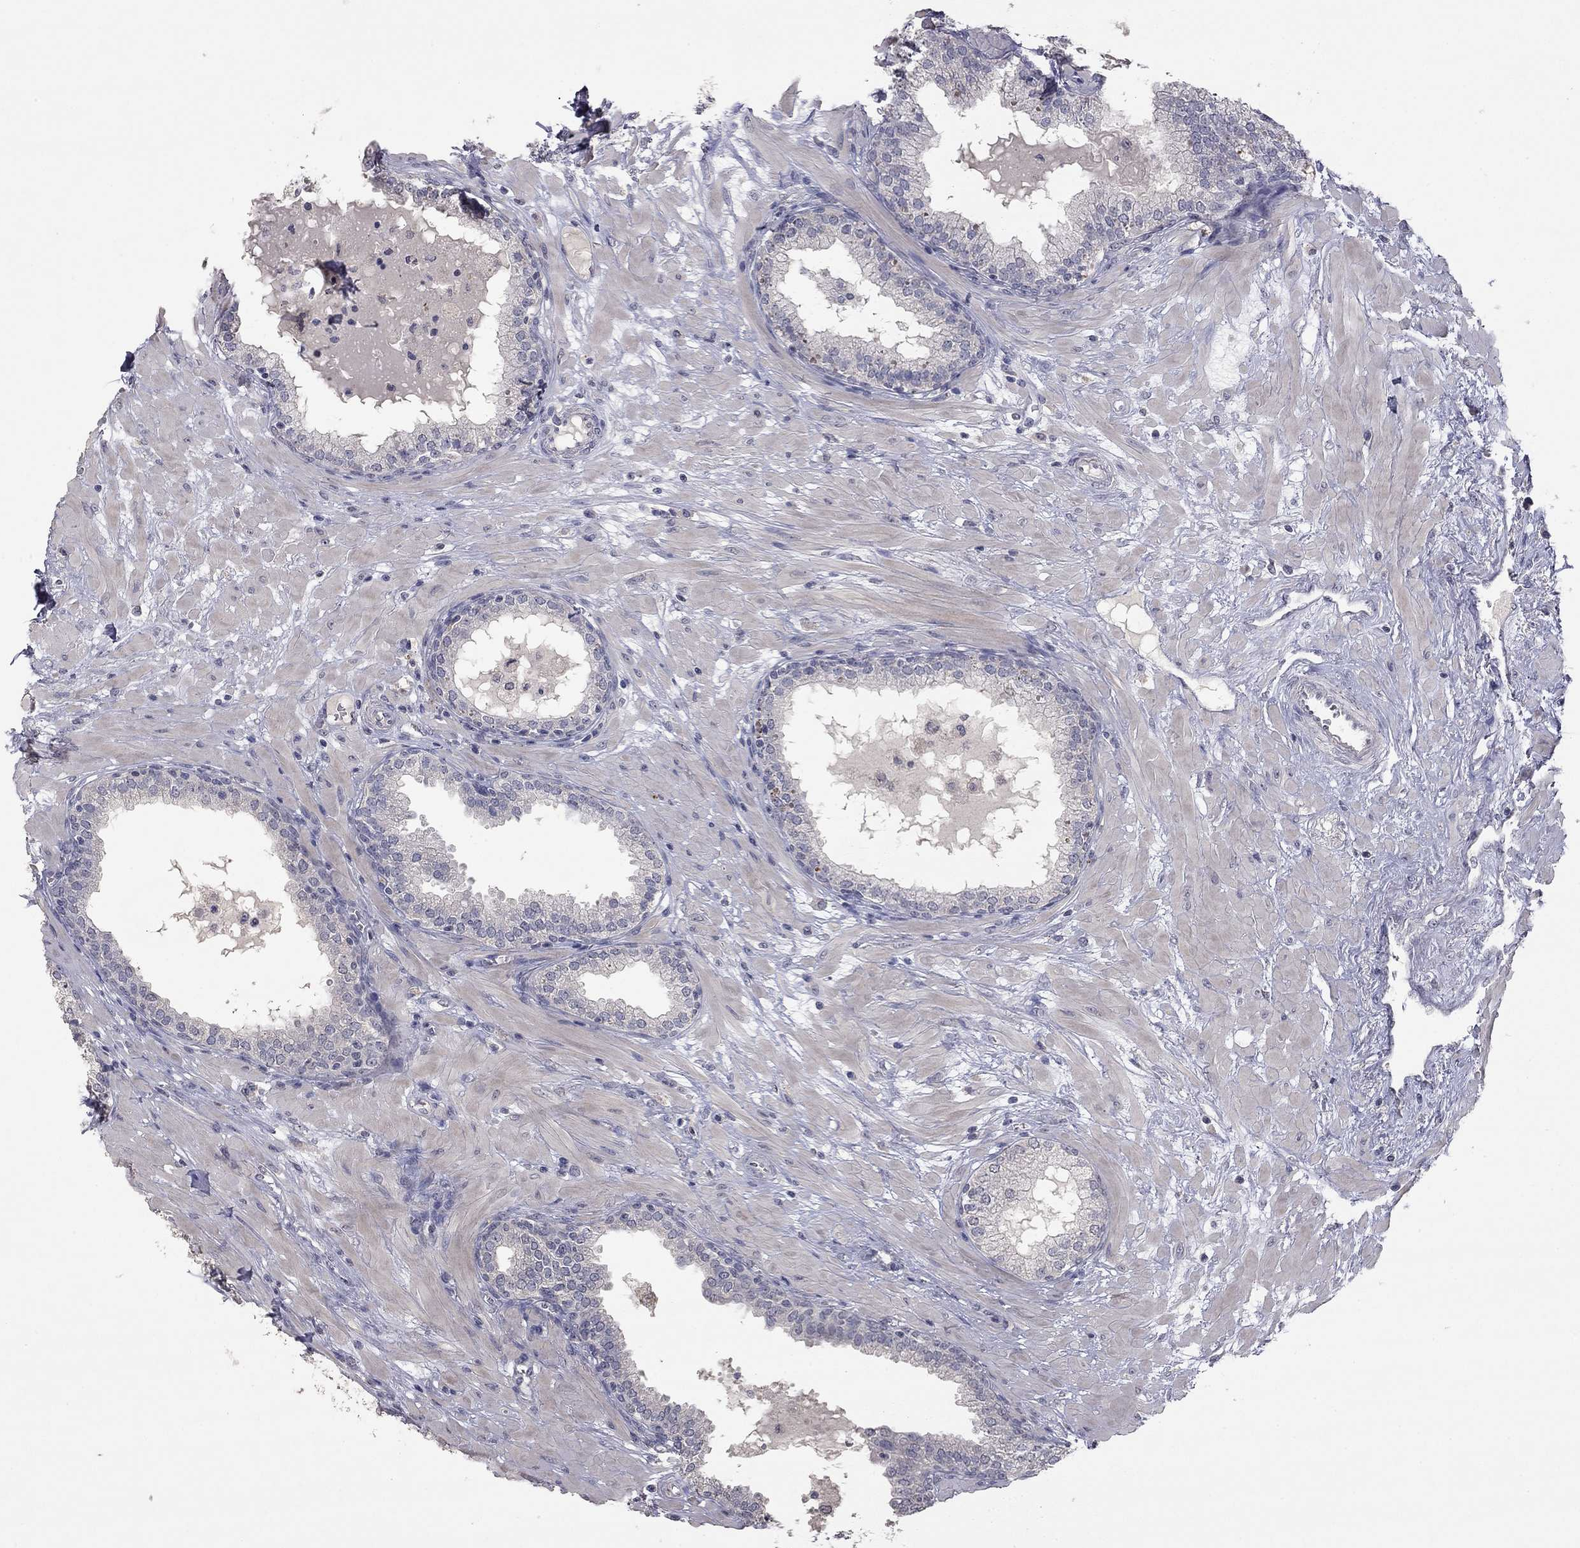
{"staining": {"intensity": "negative", "quantity": "none", "location": "none"}, "tissue": "prostate", "cell_type": "Glandular cells", "image_type": "normal", "snomed": [{"axis": "morphology", "description": "Normal tissue, NOS"}, {"axis": "topography", "description": "Prostate"}], "caption": "High power microscopy image of an immunohistochemistry (IHC) histopathology image of benign prostate, revealing no significant positivity in glandular cells. Nuclei are stained in blue.", "gene": "SYT12", "patient": {"sex": "male", "age": 64}}